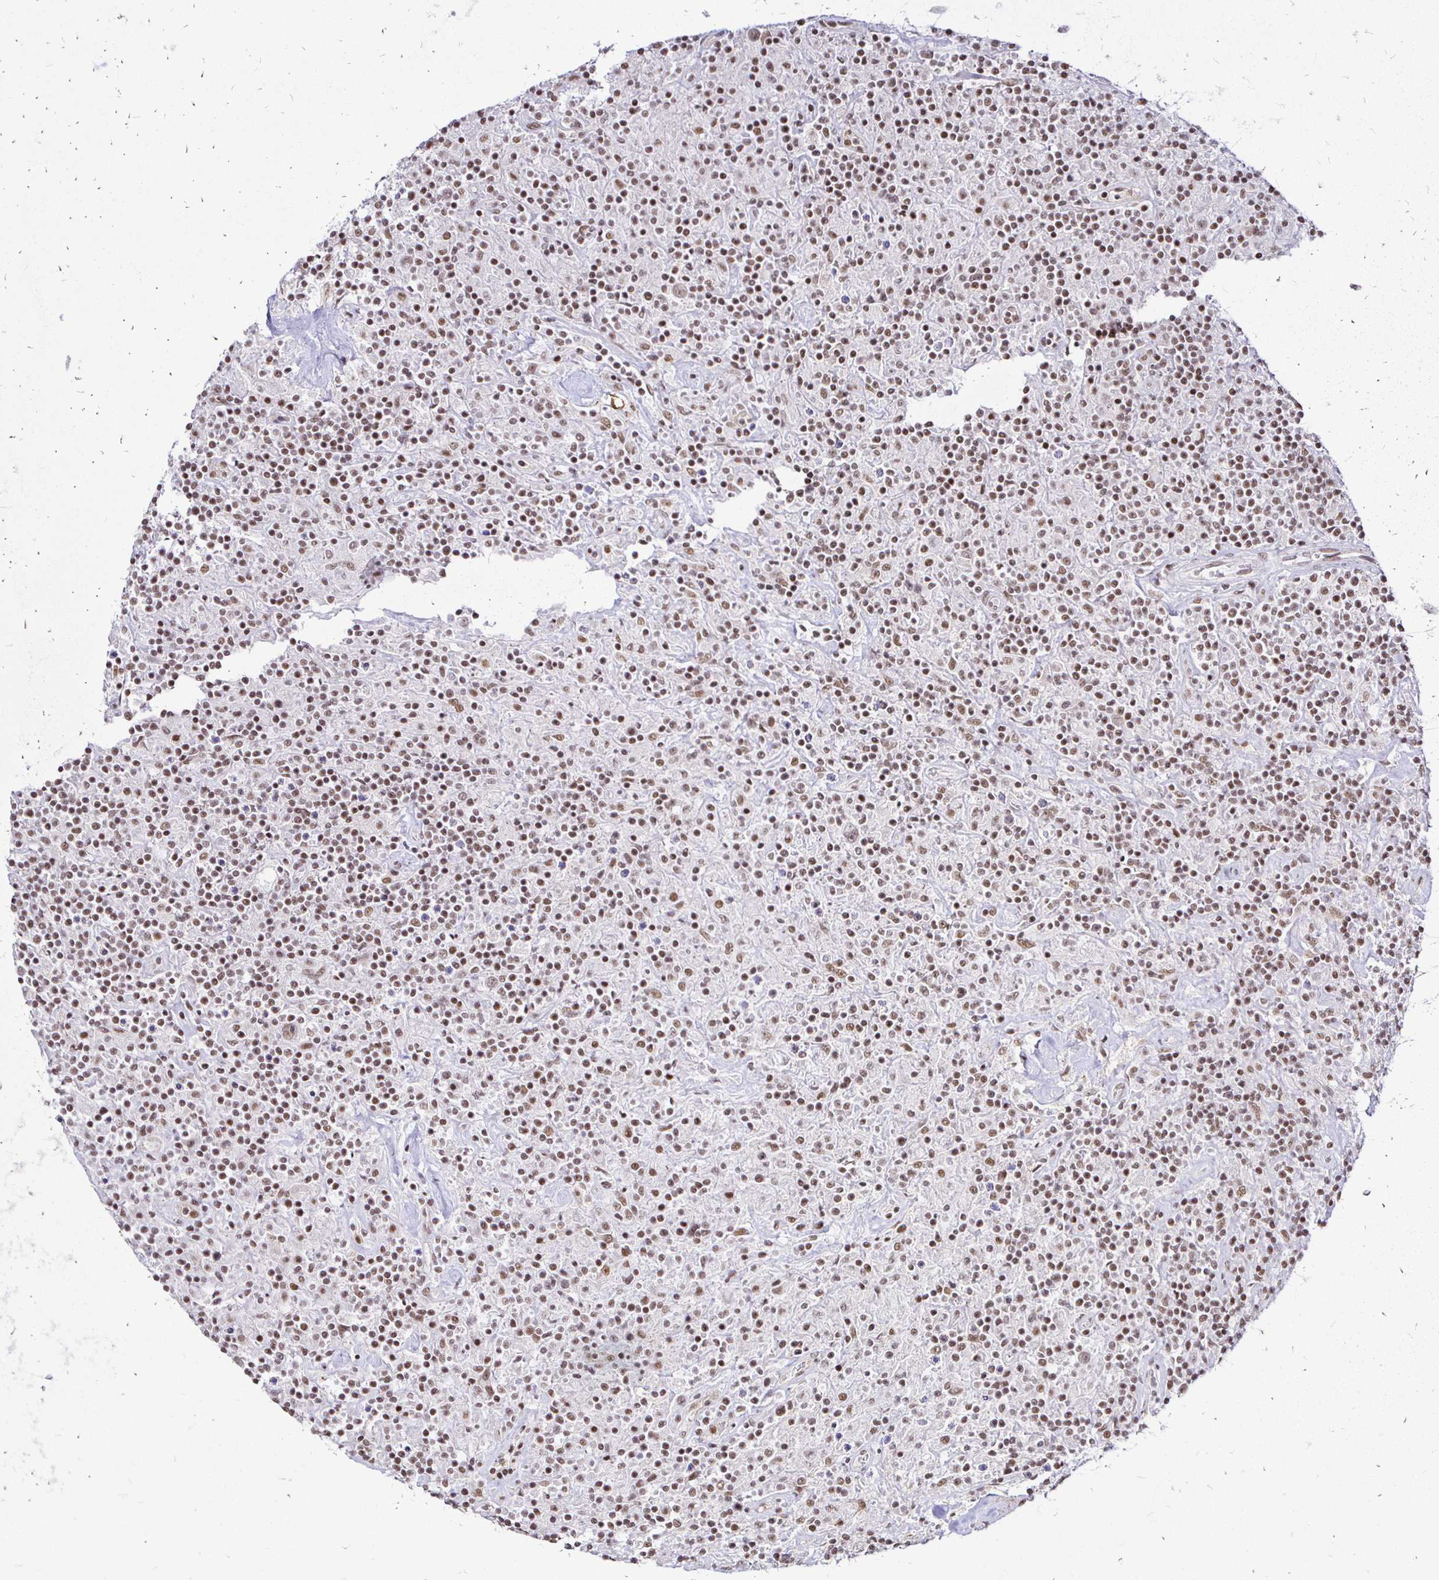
{"staining": {"intensity": "weak", "quantity": ">75%", "location": "nuclear"}, "tissue": "lymphoma", "cell_type": "Tumor cells", "image_type": "cancer", "snomed": [{"axis": "morphology", "description": "Hodgkin's disease, NOS"}, {"axis": "topography", "description": "Lymph node"}], "caption": "IHC histopathology image of lymphoma stained for a protein (brown), which demonstrates low levels of weak nuclear positivity in about >75% of tumor cells.", "gene": "SIN3A", "patient": {"sex": "male", "age": 70}}